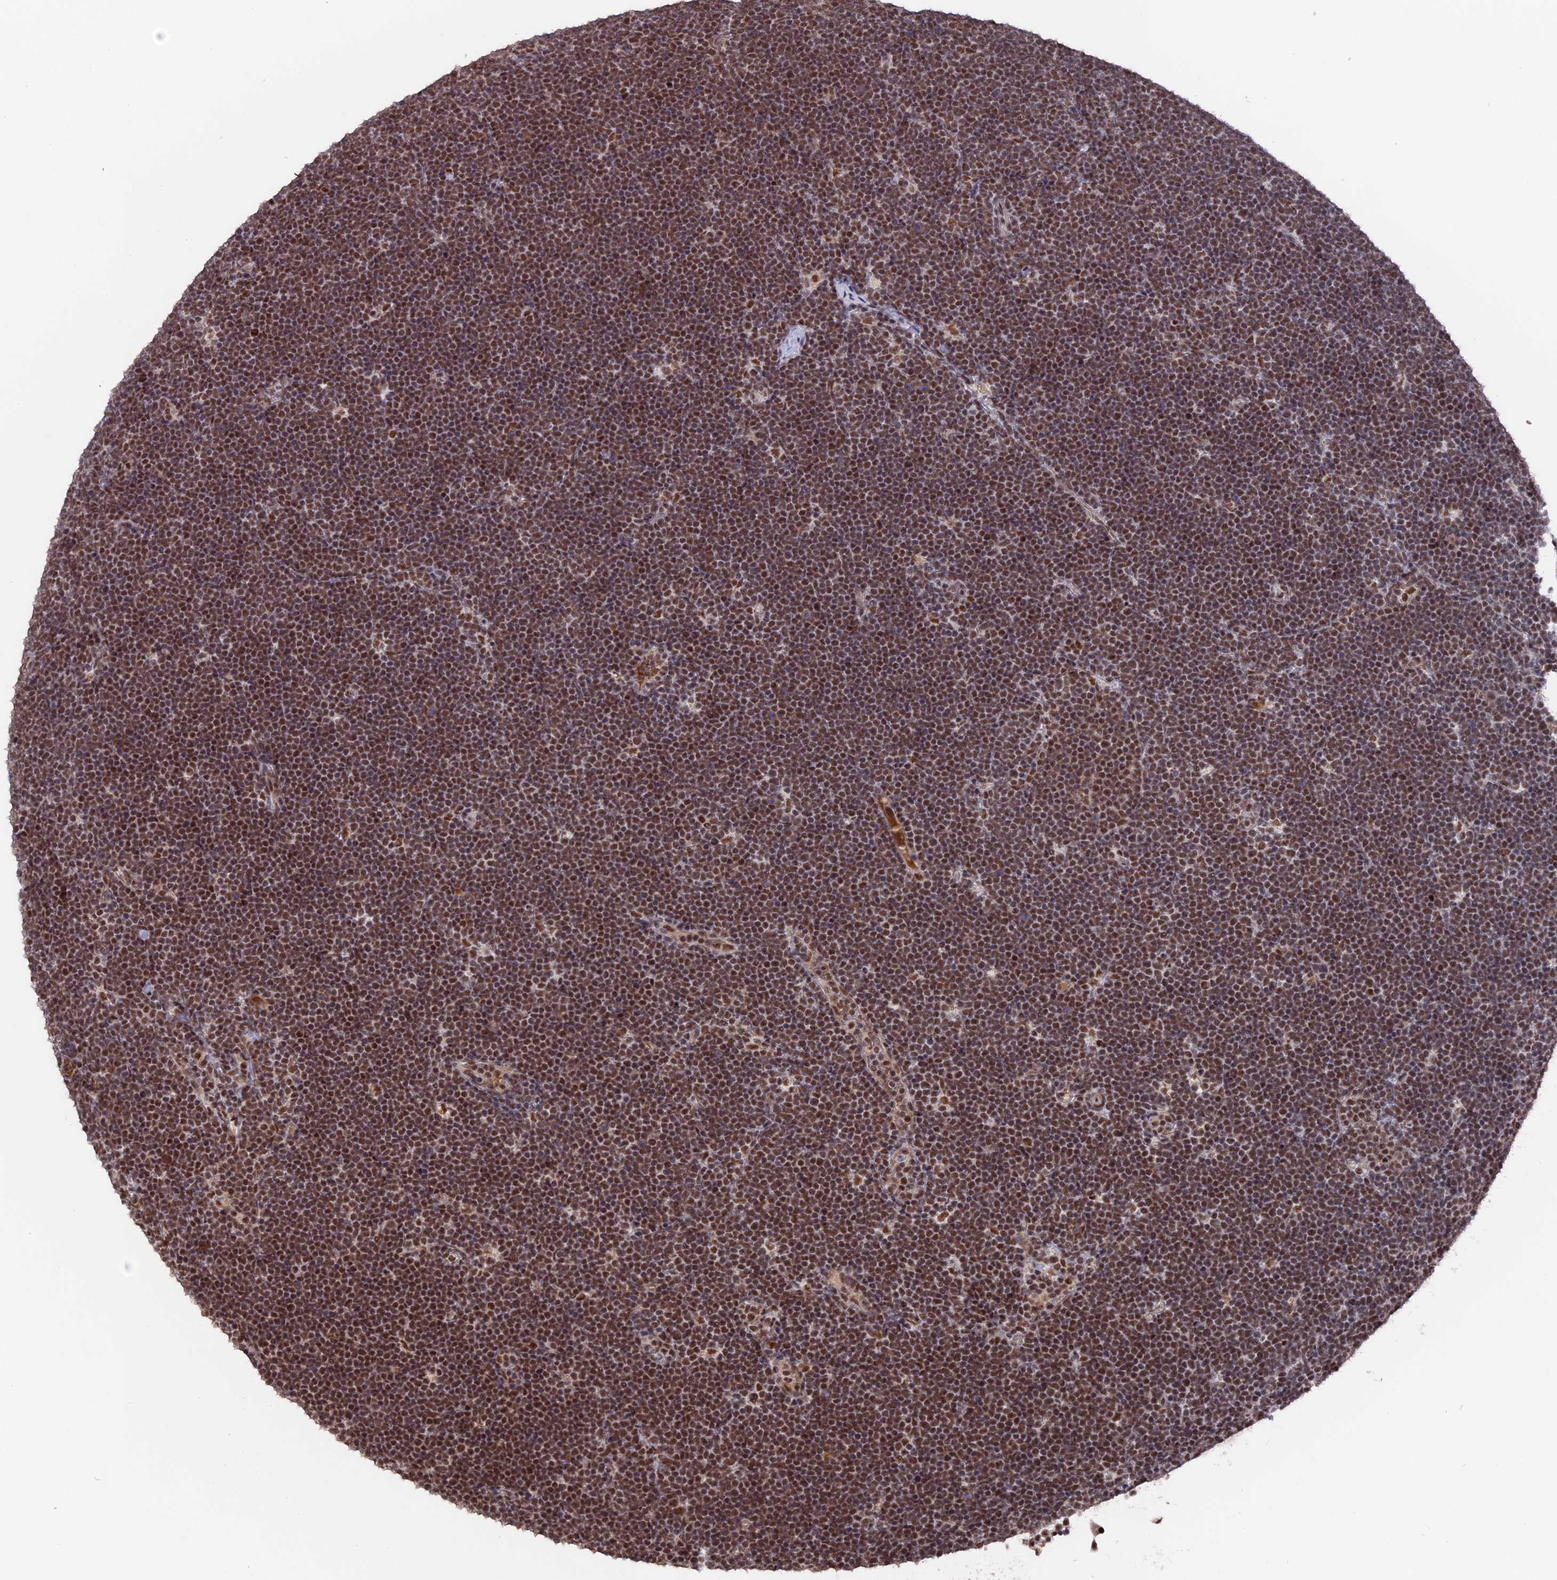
{"staining": {"intensity": "moderate", "quantity": ">75%", "location": "nuclear"}, "tissue": "lymphoma", "cell_type": "Tumor cells", "image_type": "cancer", "snomed": [{"axis": "morphology", "description": "Malignant lymphoma, non-Hodgkin's type, High grade"}, {"axis": "topography", "description": "Lymph node"}], "caption": "High-power microscopy captured an immunohistochemistry photomicrograph of lymphoma, revealing moderate nuclear staining in approximately >75% of tumor cells. (brown staining indicates protein expression, while blue staining denotes nuclei).", "gene": "SF3A2", "patient": {"sex": "male", "age": 13}}